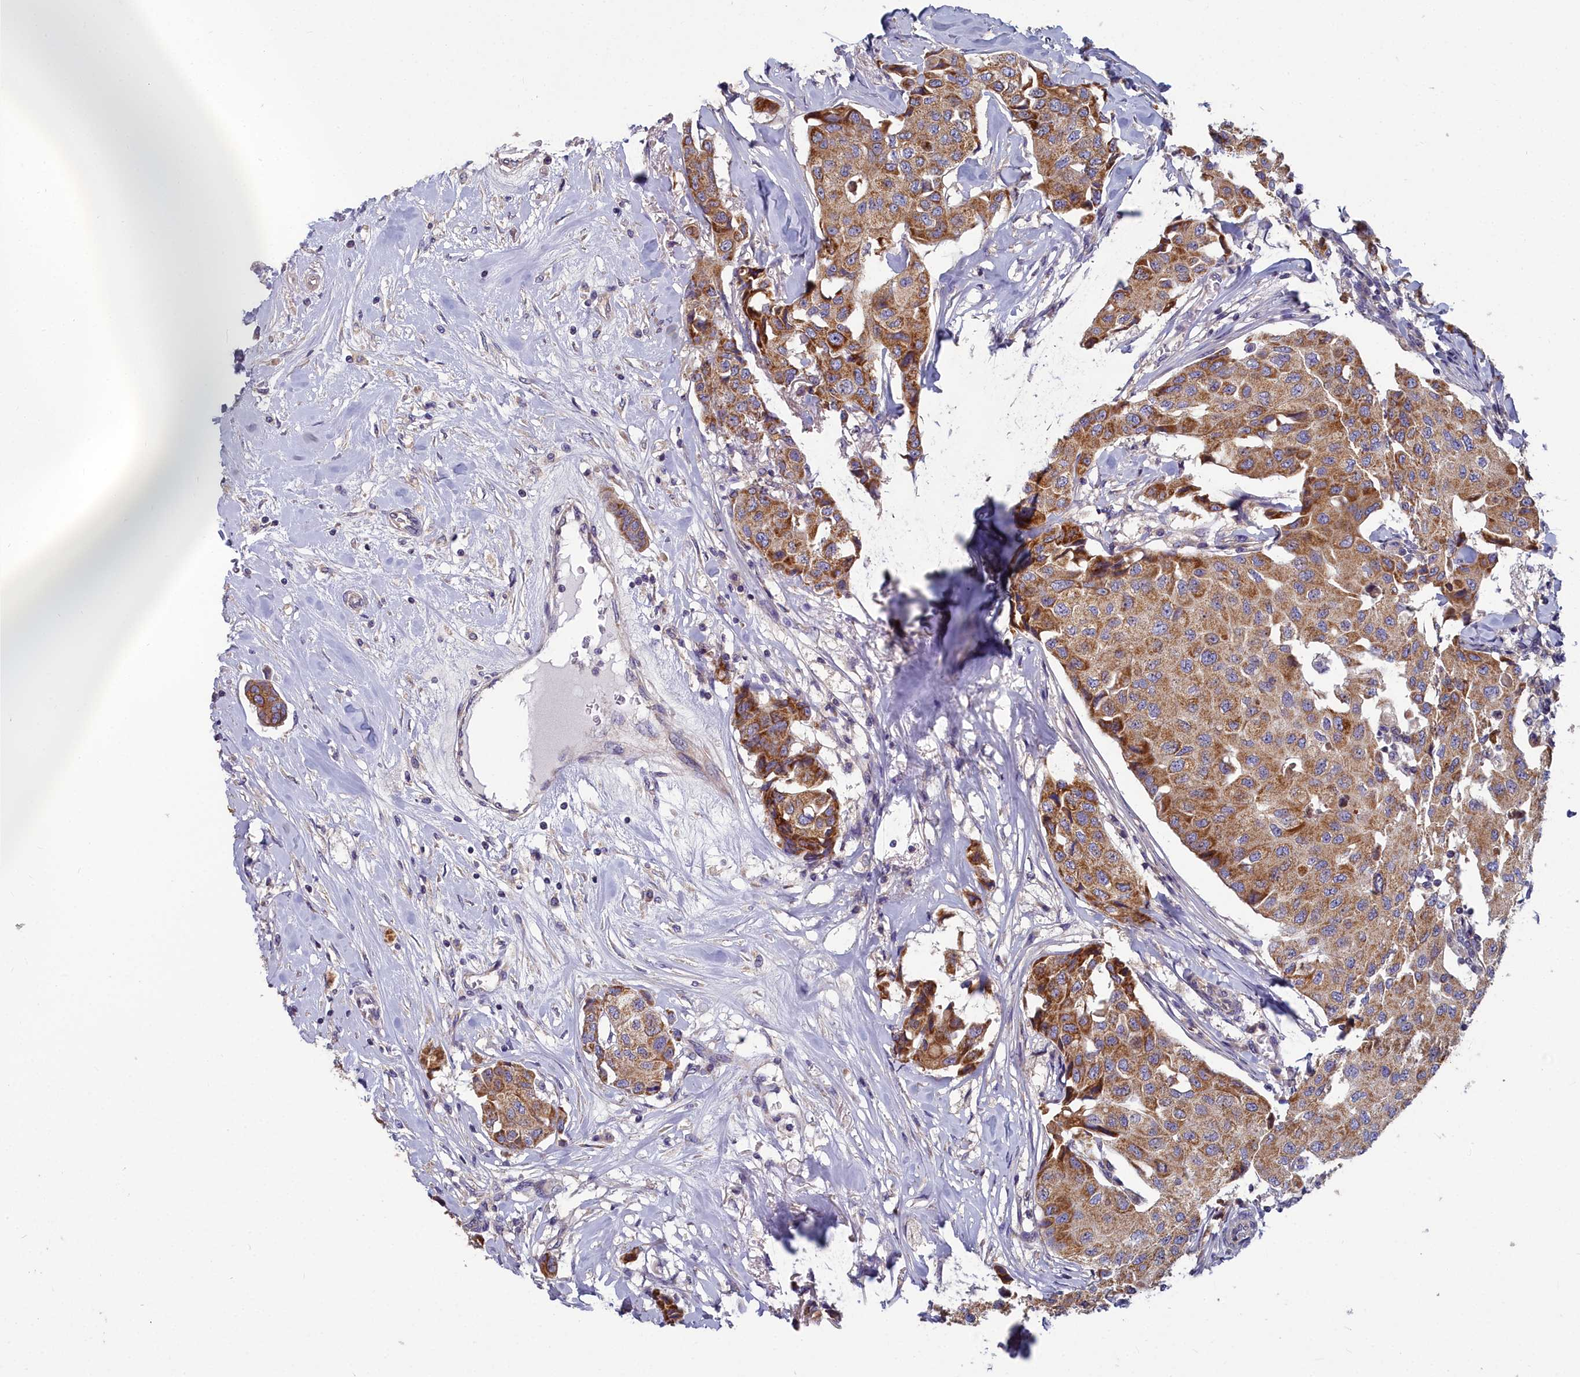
{"staining": {"intensity": "moderate", "quantity": ">75%", "location": "cytoplasmic/membranous"}, "tissue": "breast cancer", "cell_type": "Tumor cells", "image_type": "cancer", "snomed": [{"axis": "morphology", "description": "Duct carcinoma"}, {"axis": "topography", "description": "Breast"}], "caption": "Protein analysis of breast intraductal carcinoma tissue exhibits moderate cytoplasmic/membranous positivity in approximately >75% of tumor cells.", "gene": "COX20", "patient": {"sex": "female", "age": 80}}